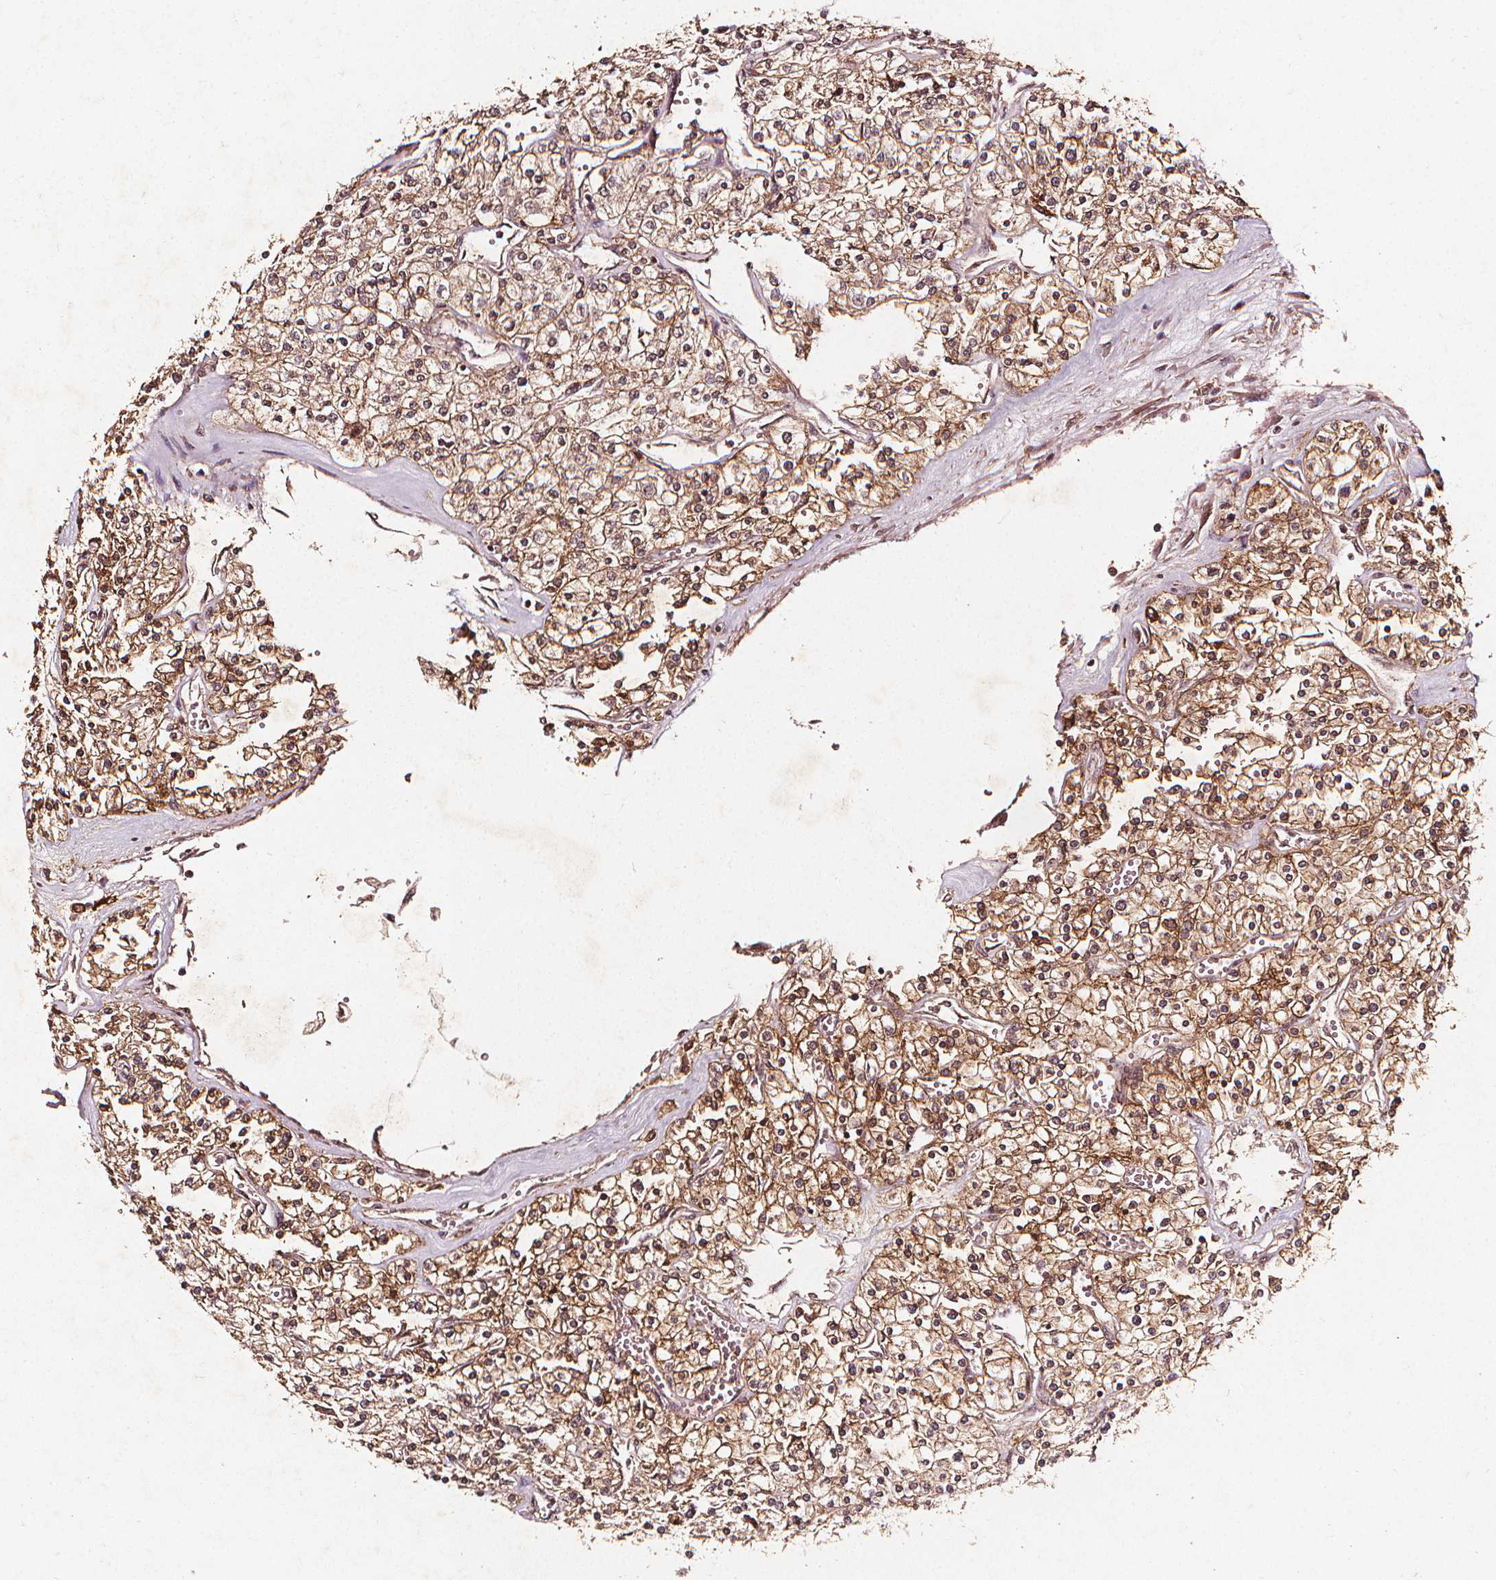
{"staining": {"intensity": "moderate", "quantity": ">75%", "location": "cytoplasmic/membranous"}, "tissue": "renal cancer", "cell_type": "Tumor cells", "image_type": "cancer", "snomed": [{"axis": "morphology", "description": "Adenocarcinoma, NOS"}, {"axis": "topography", "description": "Kidney"}], "caption": "Renal cancer (adenocarcinoma) tissue displays moderate cytoplasmic/membranous expression in about >75% of tumor cells", "gene": "ABCA1", "patient": {"sex": "male", "age": 80}}